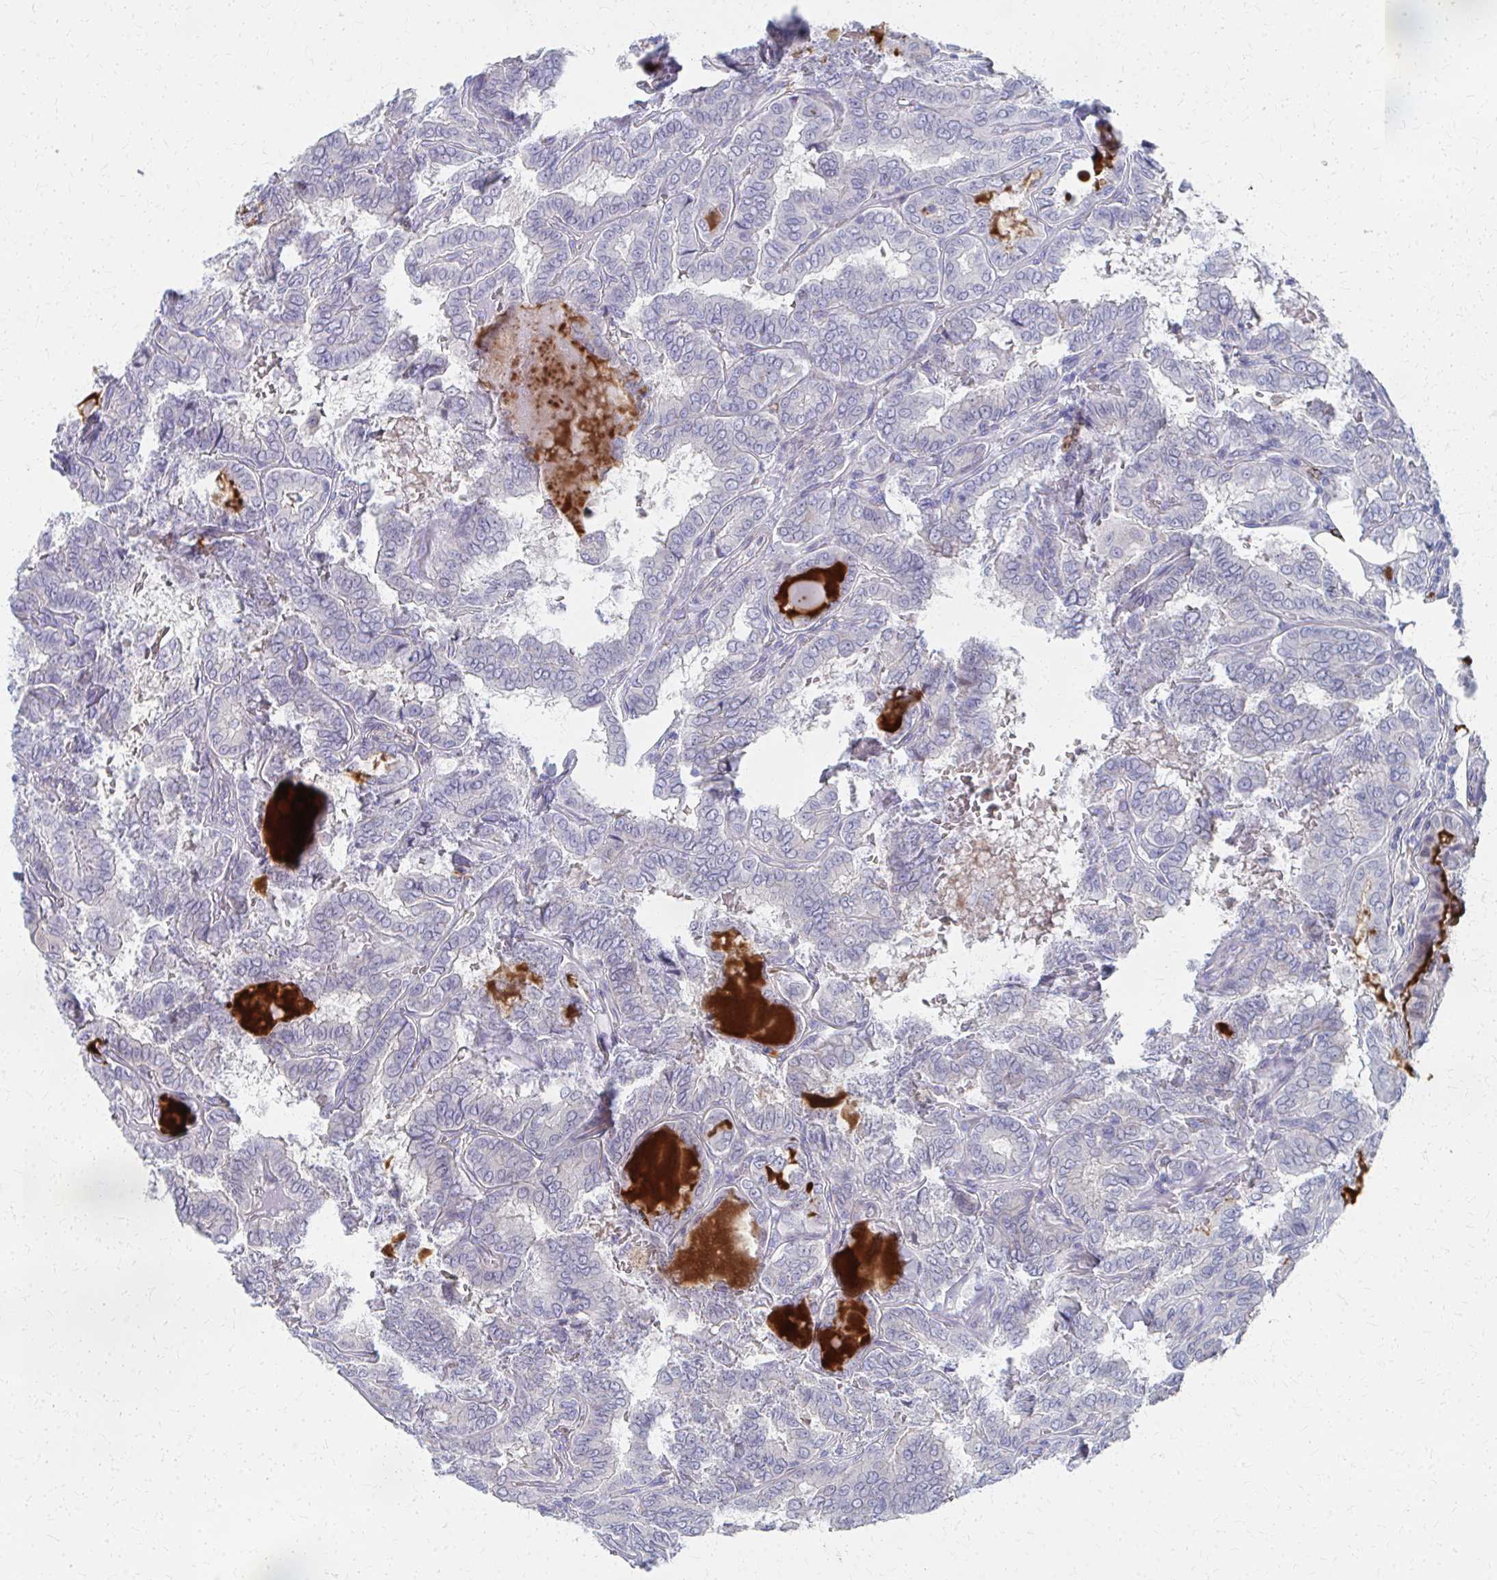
{"staining": {"intensity": "negative", "quantity": "none", "location": "none"}, "tissue": "thyroid cancer", "cell_type": "Tumor cells", "image_type": "cancer", "snomed": [{"axis": "morphology", "description": "Papillary adenocarcinoma, NOS"}, {"axis": "topography", "description": "Thyroid gland"}], "caption": "Tumor cells show no significant protein staining in thyroid cancer (papillary adenocarcinoma).", "gene": "MS4A2", "patient": {"sex": "female", "age": 46}}